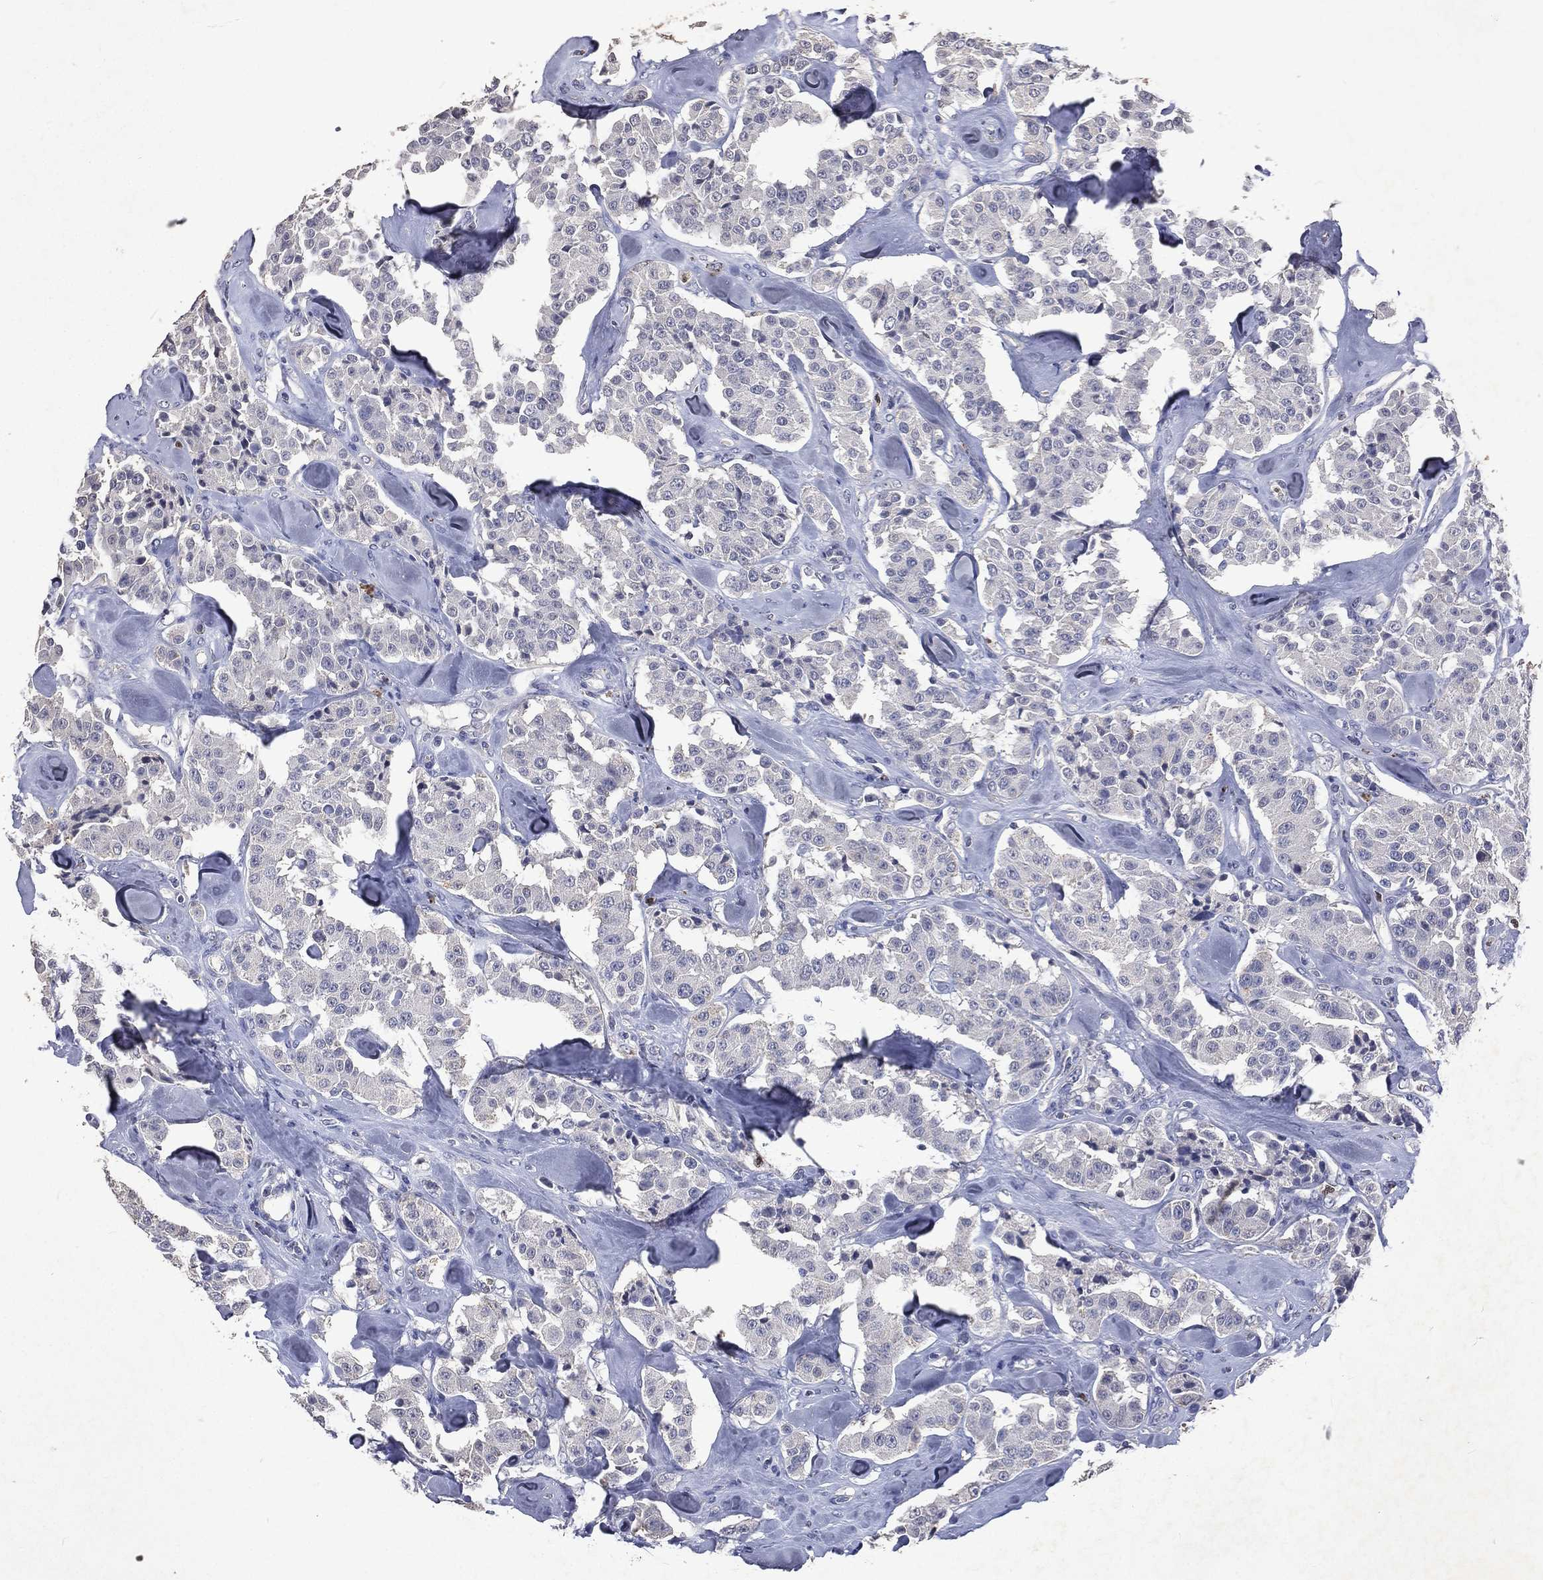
{"staining": {"intensity": "negative", "quantity": "none", "location": "none"}, "tissue": "carcinoid", "cell_type": "Tumor cells", "image_type": "cancer", "snomed": [{"axis": "morphology", "description": "Carcinoid, malignant, NOS"}, {"axis": "topography", "description": "Pancreas"}], "caption": "DAB immunohistochemical staining of malignant carcinoid demonstrates no significant positivity in tumor cells.", "gene": "SLC34A2", "patient": {"sex": "male", "age": 41}}